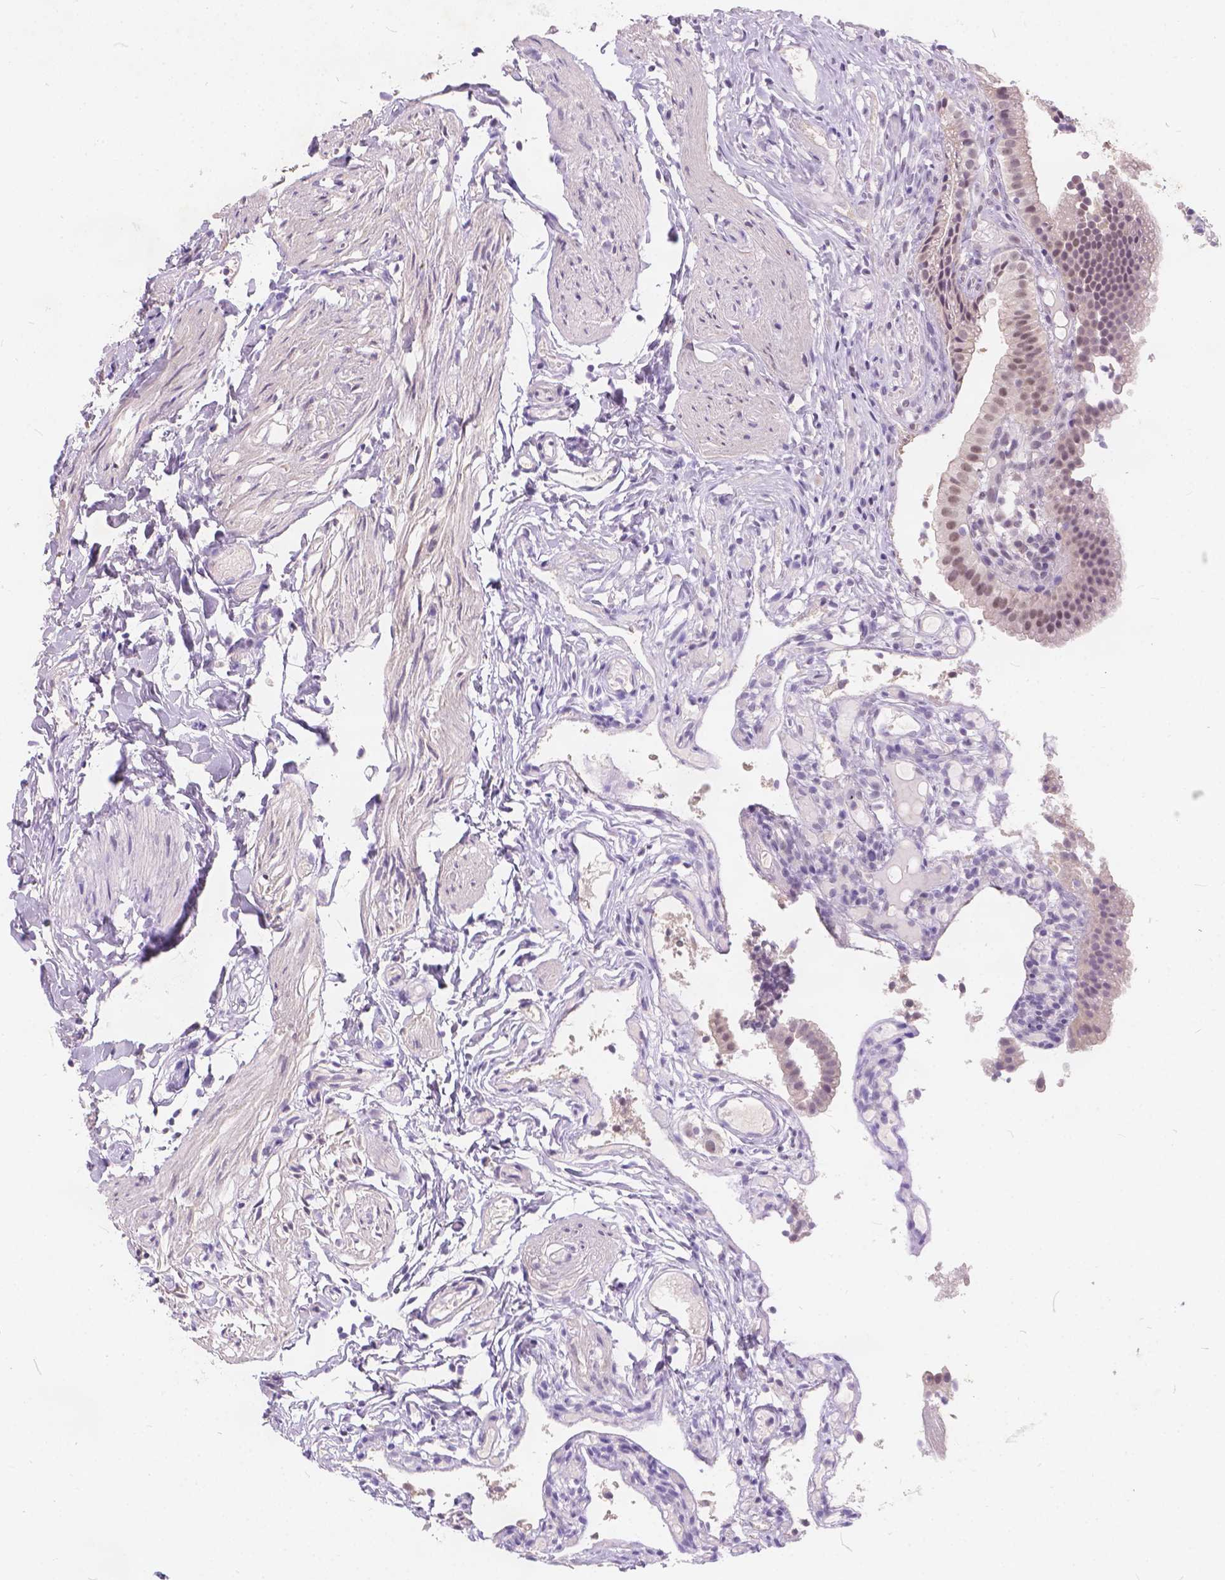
{"staining": {"intensity": "weak", "quantity": ">75%", "location": "nuclear"}, "tissue": "gallbladder", "cell_type": "Glandular cells", "image_type": "normal", "snomed": [{"axis": "morphology", "description": "Normal tissue, NOS"}, {"axis": "topography", "description": "Gallbladder"}], "caption": "A histopathology image of gallbladder stained for a protein displays weak nuclear brown staining in glandular cells. (DAB (3,3'-diaminobenzidine) IHC, brown staining for protein, blue staining for nuclei).", "gene": "FAM53A", "patient": {"sex": "female", "age": 47}}